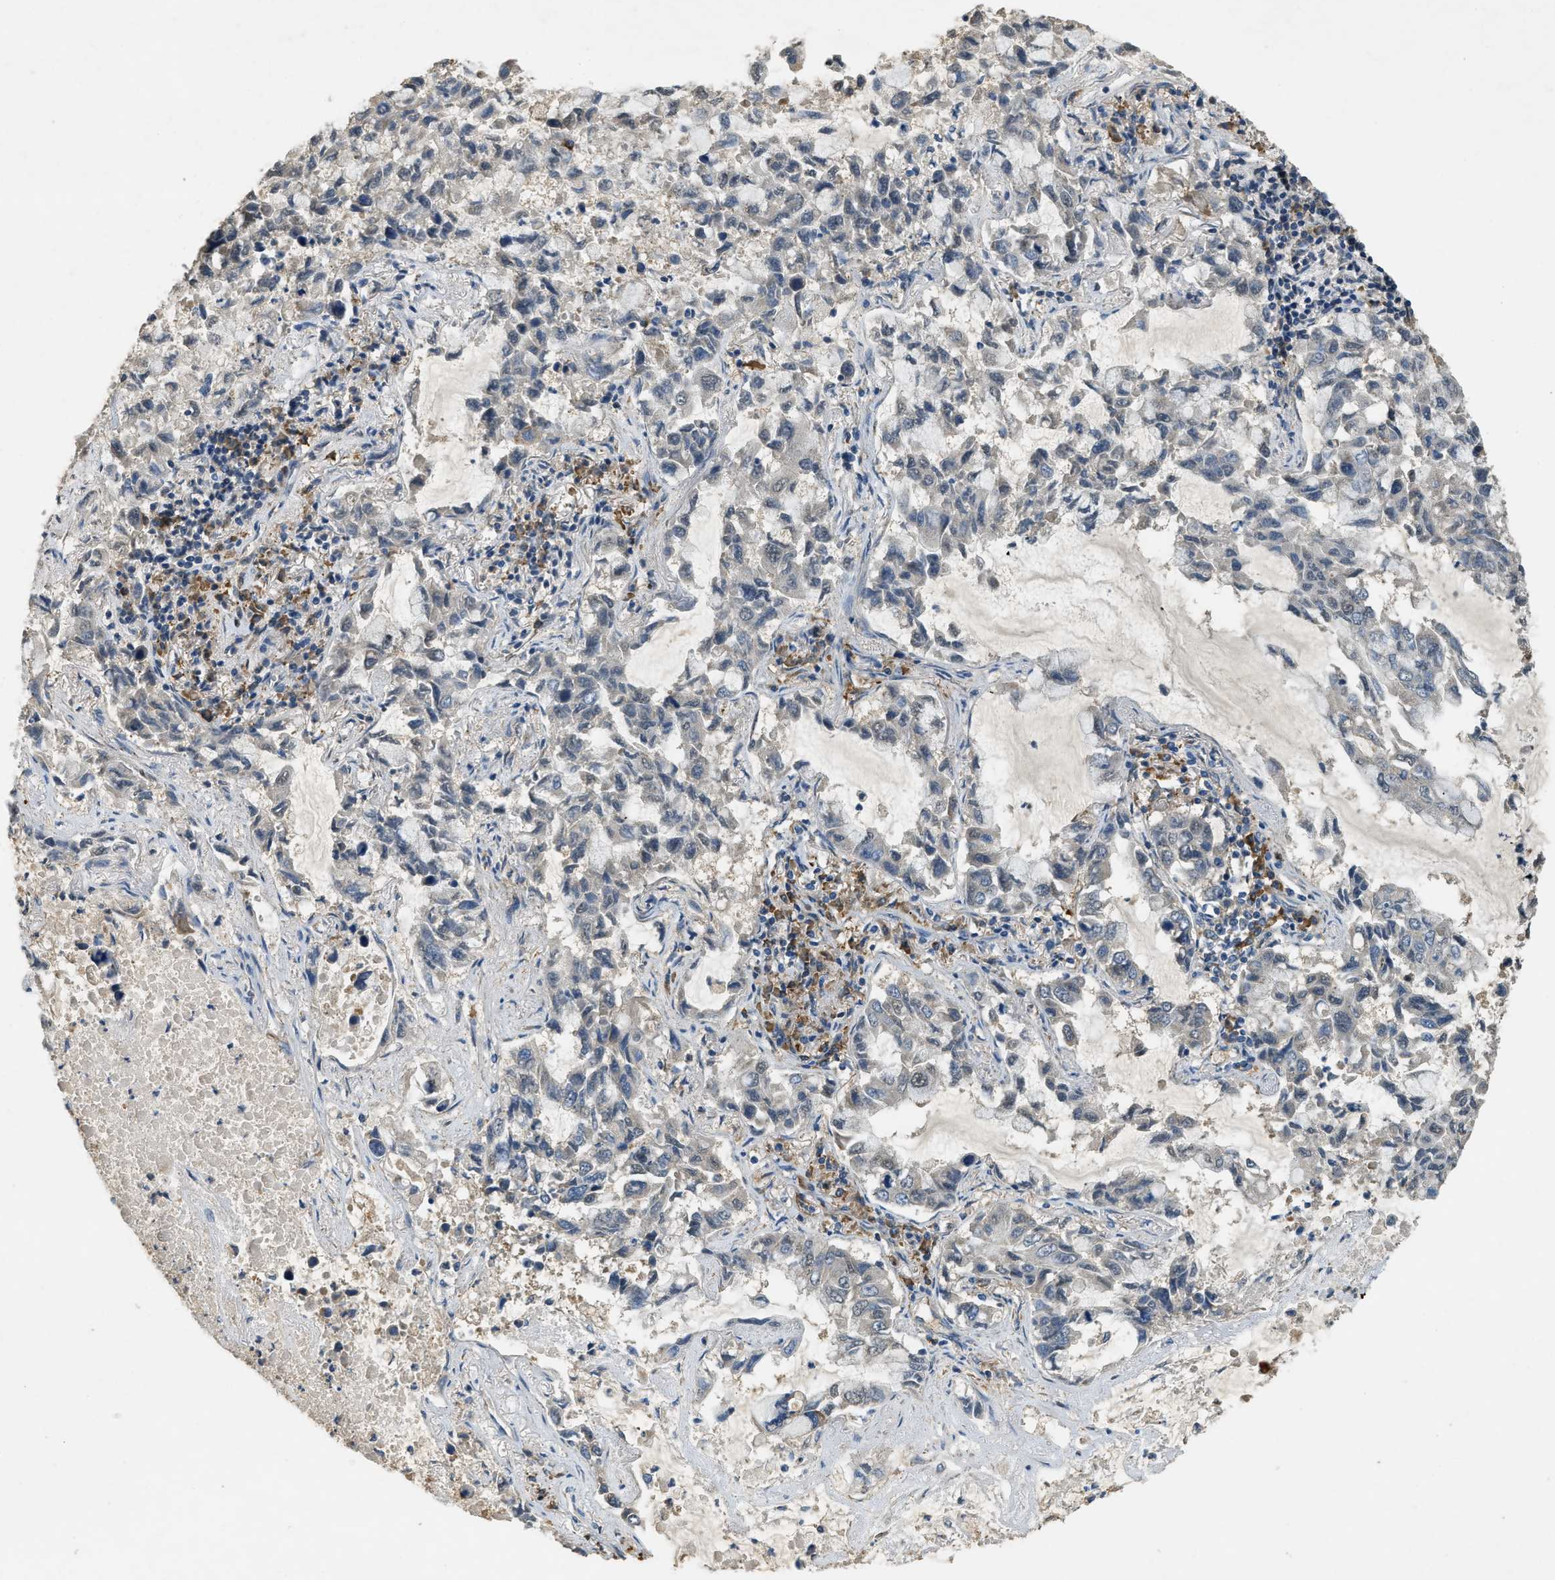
{"staining": {"intensity": "negative", "quantity": "none", "location": "none"}, "tissue": "lung cancer", "cell_type": "Tumor cells", "image_type": "cancer", "snomed": [{"axis": "morphology", "description": "Adenocarcinoma, NOS"}, {"axis": "topography", "description": "Lung"}], "caption": "Immunohistochemistry (IHC) of lung cancer demonstrates no staining in tumor cells.", "gene": "CFLAR", "patient": {"sex": "male", "age": 64}}